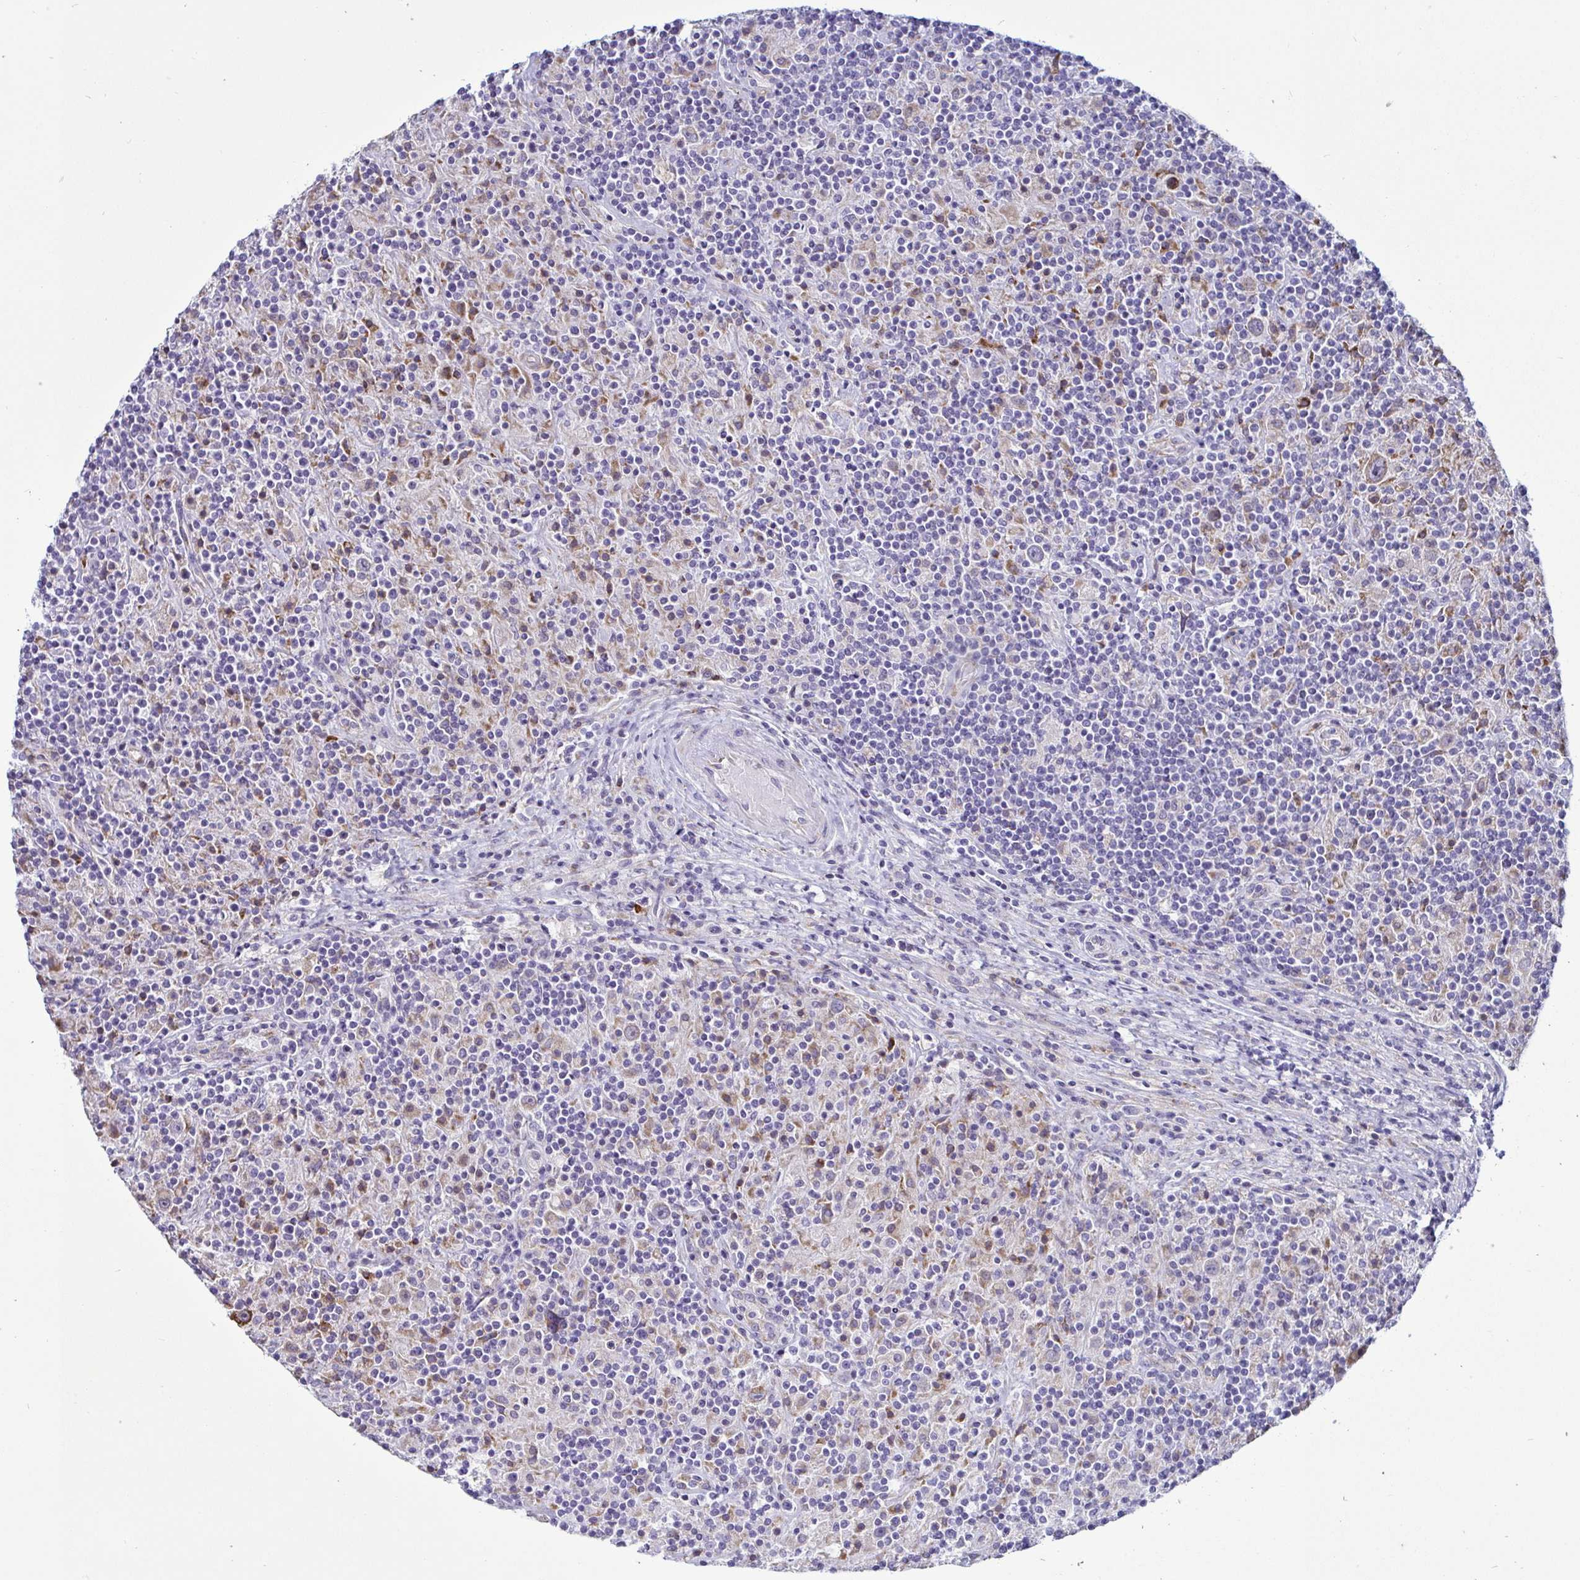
{"staining": {"intensity": "weak", "quantity": "<25%", "location": "cytoplasmic/membranous"}, "tissue": "lymphoma", "cell_type": "Tumor cells", "image_type": "cancer", "snomed": [{"axis": "morphology", "description": "Hodgkin's disease, NOS"}, {"axis": "topography", "description": "Lymph node"}], "caption": "A micrograph of human lymphoma is negative for staining in tumor cells. (DAB IHC with hematoxylin counter stain).", "gene": "TFPI2", "patient": {"sex": "male", "age": 70}}